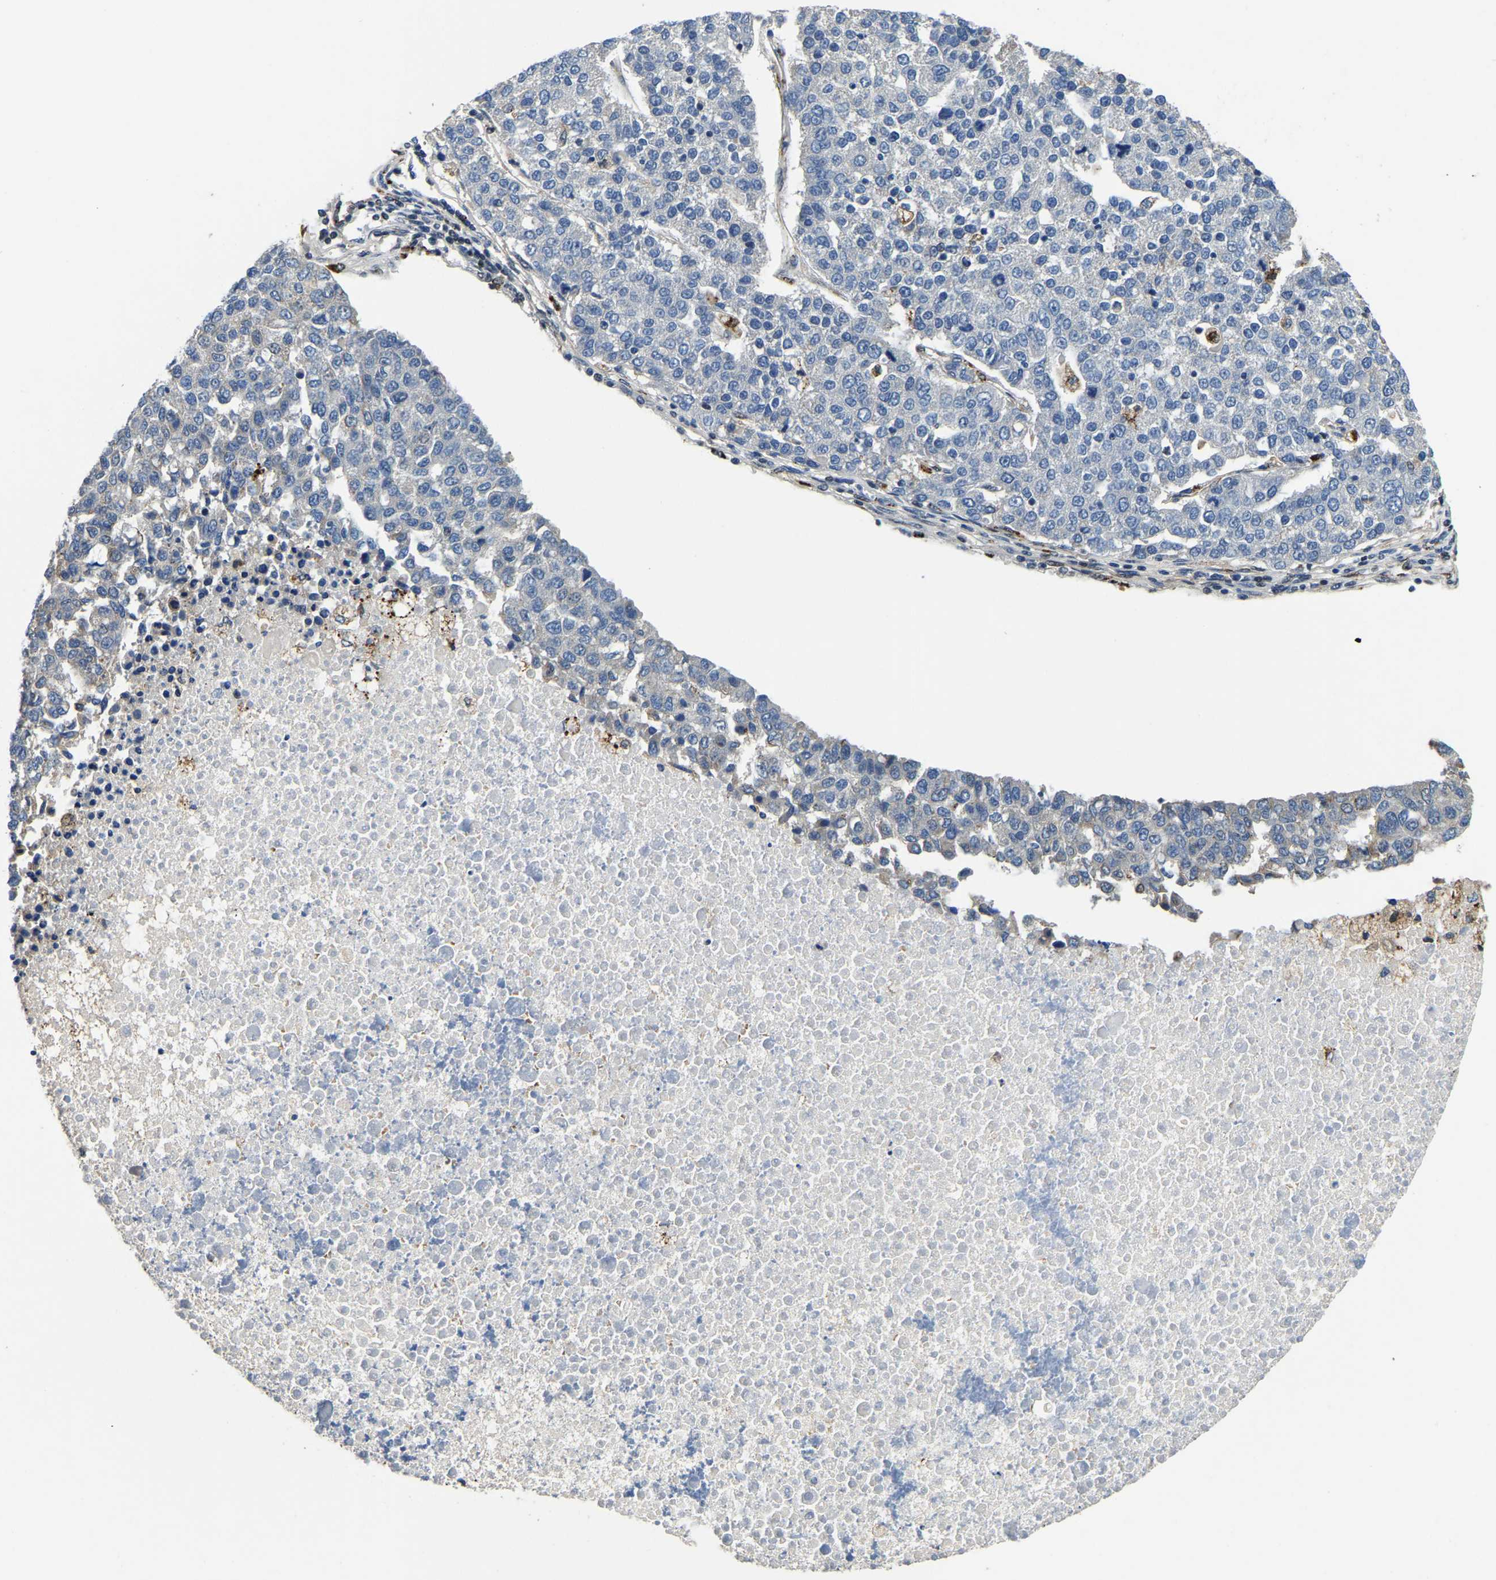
{"staining": {"intensity": "negative", "quantity": "none", "location": "none"}, "tissue": "pancreatic cancer", "cell_type": "Tumor cells", "image_type": "cancer", "snomed": [{"axis": "morphology", "description": "Adenocarcinoma, NOS"}, {"axis": "topography", "description": "Pancreas"}], "caption": "Tumor cells are negative for brown protein staining in pancreatic cancer (adenocarcinoma).", "gene": "DFFA", "patient": {"sex": "female", "age": 61}}